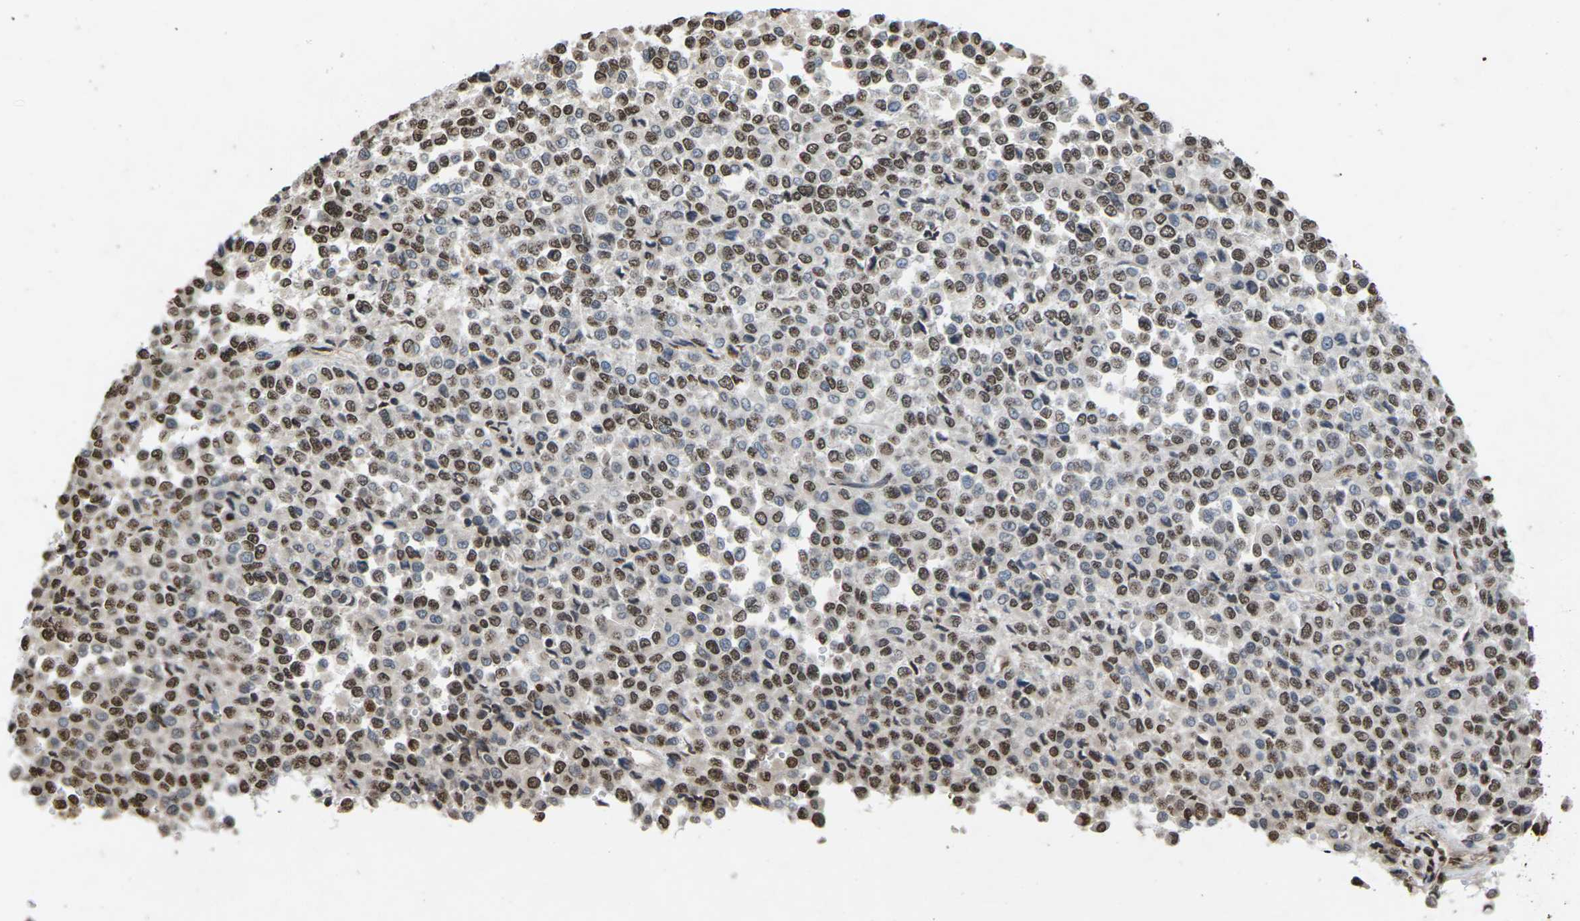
{"staining": {"intensity": "weak", "quantity": ">75%", "location": "nuclear"}, "tissue": "melanoma", "cell_type": "Tumor cells", "image_type": "cancer", "snomed": [{"axis": "morphology", "description": "Malignant melanoma, Metastatic site"}, {"axis": "topography", "description": "Pancreas"}], "caption": "Brown immunohistochemical staining in human melanoma shows weak nuclear expression in about >75% of tumor cells.", "gene": "EMSY", "patient": {"sex": "female", "age": 30}}